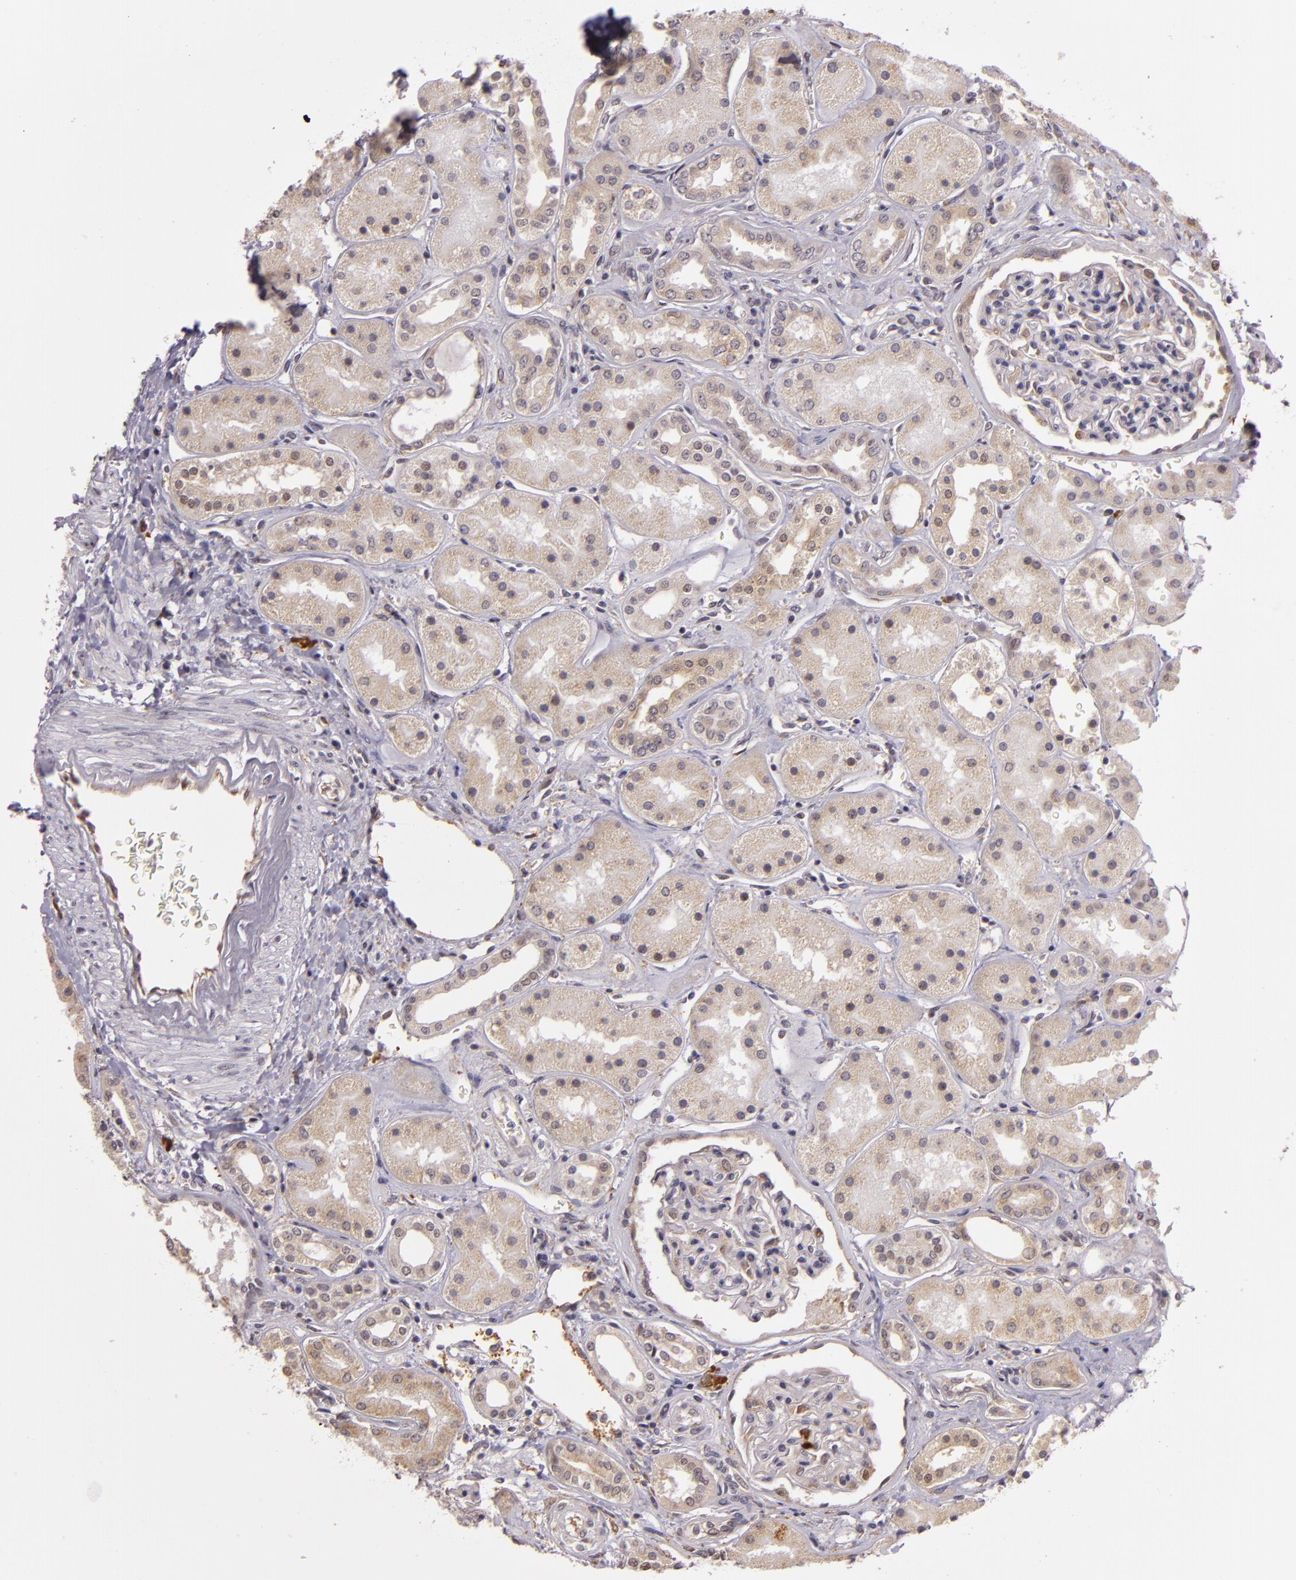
{"staining": {"intensity": "weak", "quantity": "<25%", "location": "cytoplasmic/membranous,nuclear"}, "tissue": "kidney", "cell_type": "Cells in glomeruli", "image_type": "normal", "snomed": [{"axis": "morphology", "description": "Normal tissue, NOS"}, {"axis": "topography", "description": "Kidney"}], "caption": "Immunohistochemistry histopathology image of normal kidney: kidney stained with DAB shows no significant protein expression in cells in glomeruli.", "gene": "SYTL4", "patient": {"sex": "male", "age": 28}}